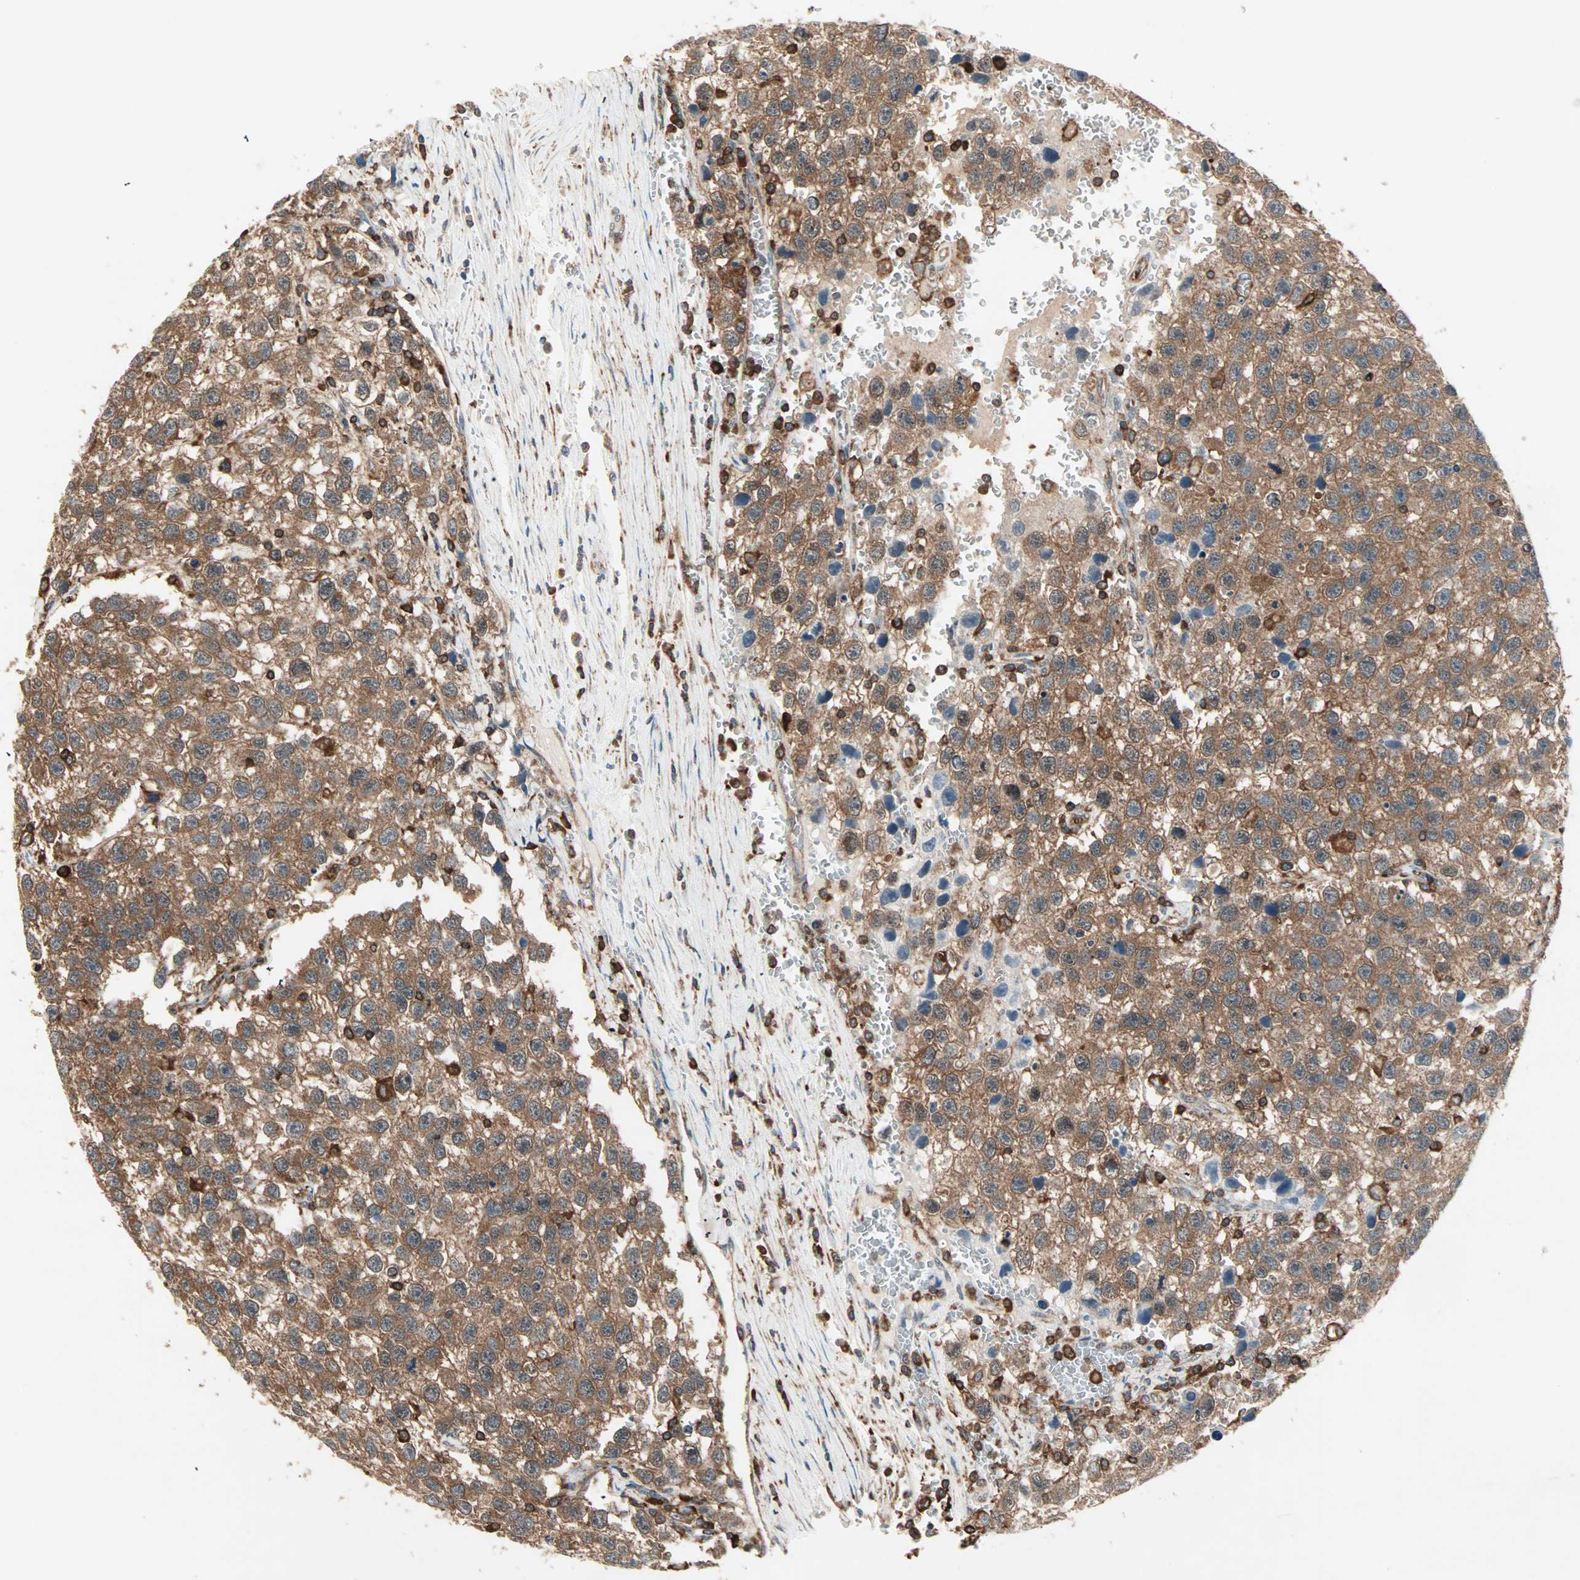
{"staining": {"intensity": "moderate", "quantity": ">75%", "location": "cytoplasmic/membranous"}, "tissue": "testis cancer", "cell_type": "Tumor cells", "image_type": "cancer", "snomed": [{"axis": "morphology", "description": "Seminoma, NOS"}, {"axis": "topography", "description": "Testis"}], "caption": "Immunohistochemistry (IHC) (DAB (3,3'-diaminobenzidine)) staining of human testis cancer demonstrates moderate cytoplasmic/membranous protein positivity in approximately >75% of tumor cells.", "gene": "MMP3", "patient": {"sex": "male", "age": 33}}